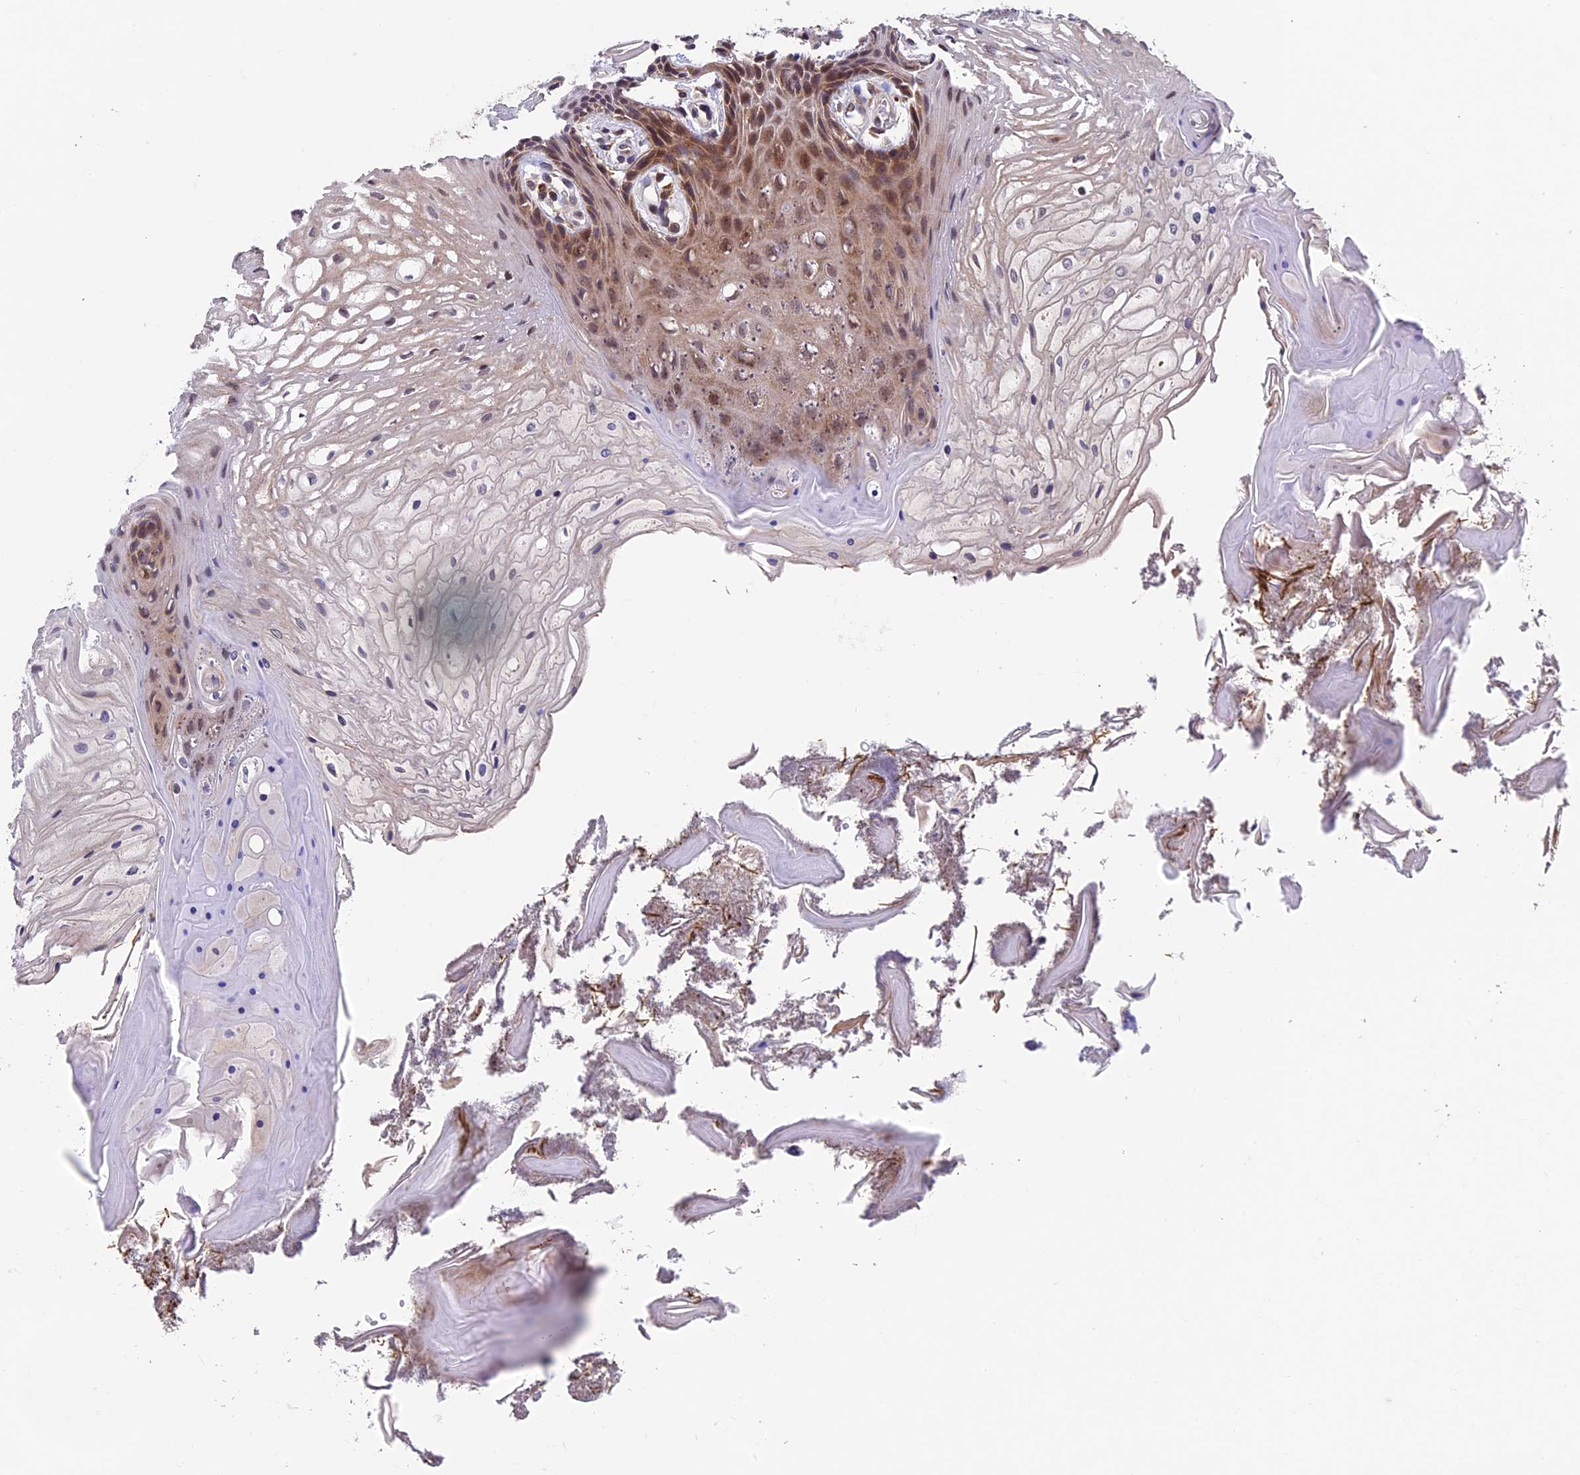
{"staining": {"intensity": "moderate", "quantity": "25%-75%", "location": "cytoplasmic/membranous,nuclear"}, "tissue": "oral mucosa", "cell_type": "Squamous epithelial cells", "image_type": "normal", "snomed": [{"axis": "morphology", "description": "Normal tissue, NOS"}, {"axis": "topography", "description": "Oral tissue"}], "caption": "Protein analysis of unremarkable oral mucosa exhibits moderate cytoplasmic/membranous,nuclear positivity in about 25%-75% of squamous epithelial cells. (DAB IHC with brightfield microscopy, high magnification).", "gene": "RNF17", "patient": {"sex": "female", "age": 80}}